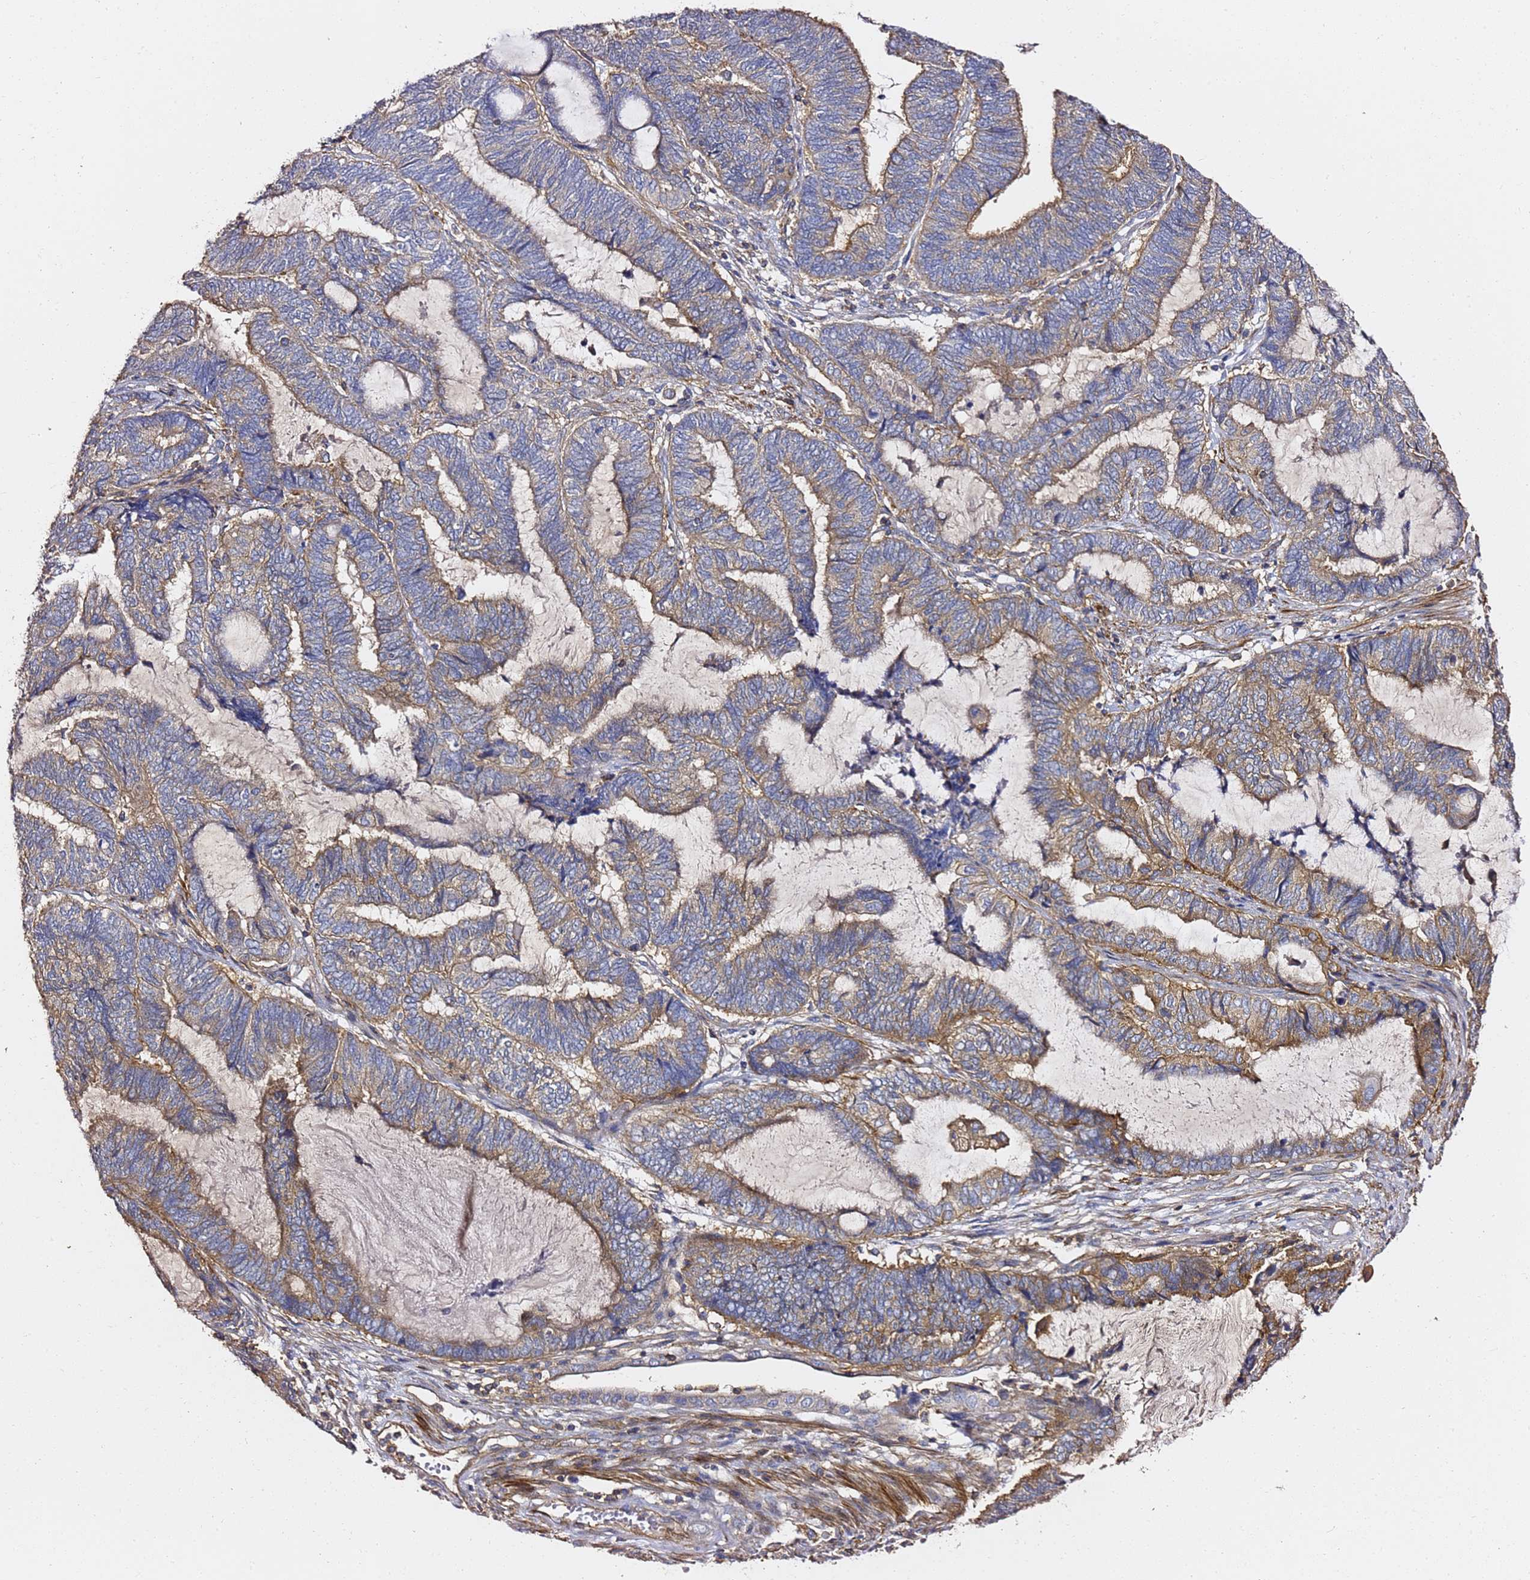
{"staining": {"intensity": "moderate", "quantity": "25%-75%", "location": "cytoplasmic/membranous"}, "tissue": "endometrial cancer", "cell_type": "Tumor cells", "image_type": "cancer", "snomed": [{"axis": "morphology", "description": "Adenocarcinoma, NOS"}, {"axis": "topography", "description": "Uterus"}, {"axis": "topography", "description": "Endometrium"}], "caption": "Endometrial cancer was stained to show a protein in brown. There is medium levels of moderate cytoplasmic/membranous staining in about 25%-75% of tumor cells.", "gene": "ZFP36L2", "patient": {"sex": "female", "age": 70}}